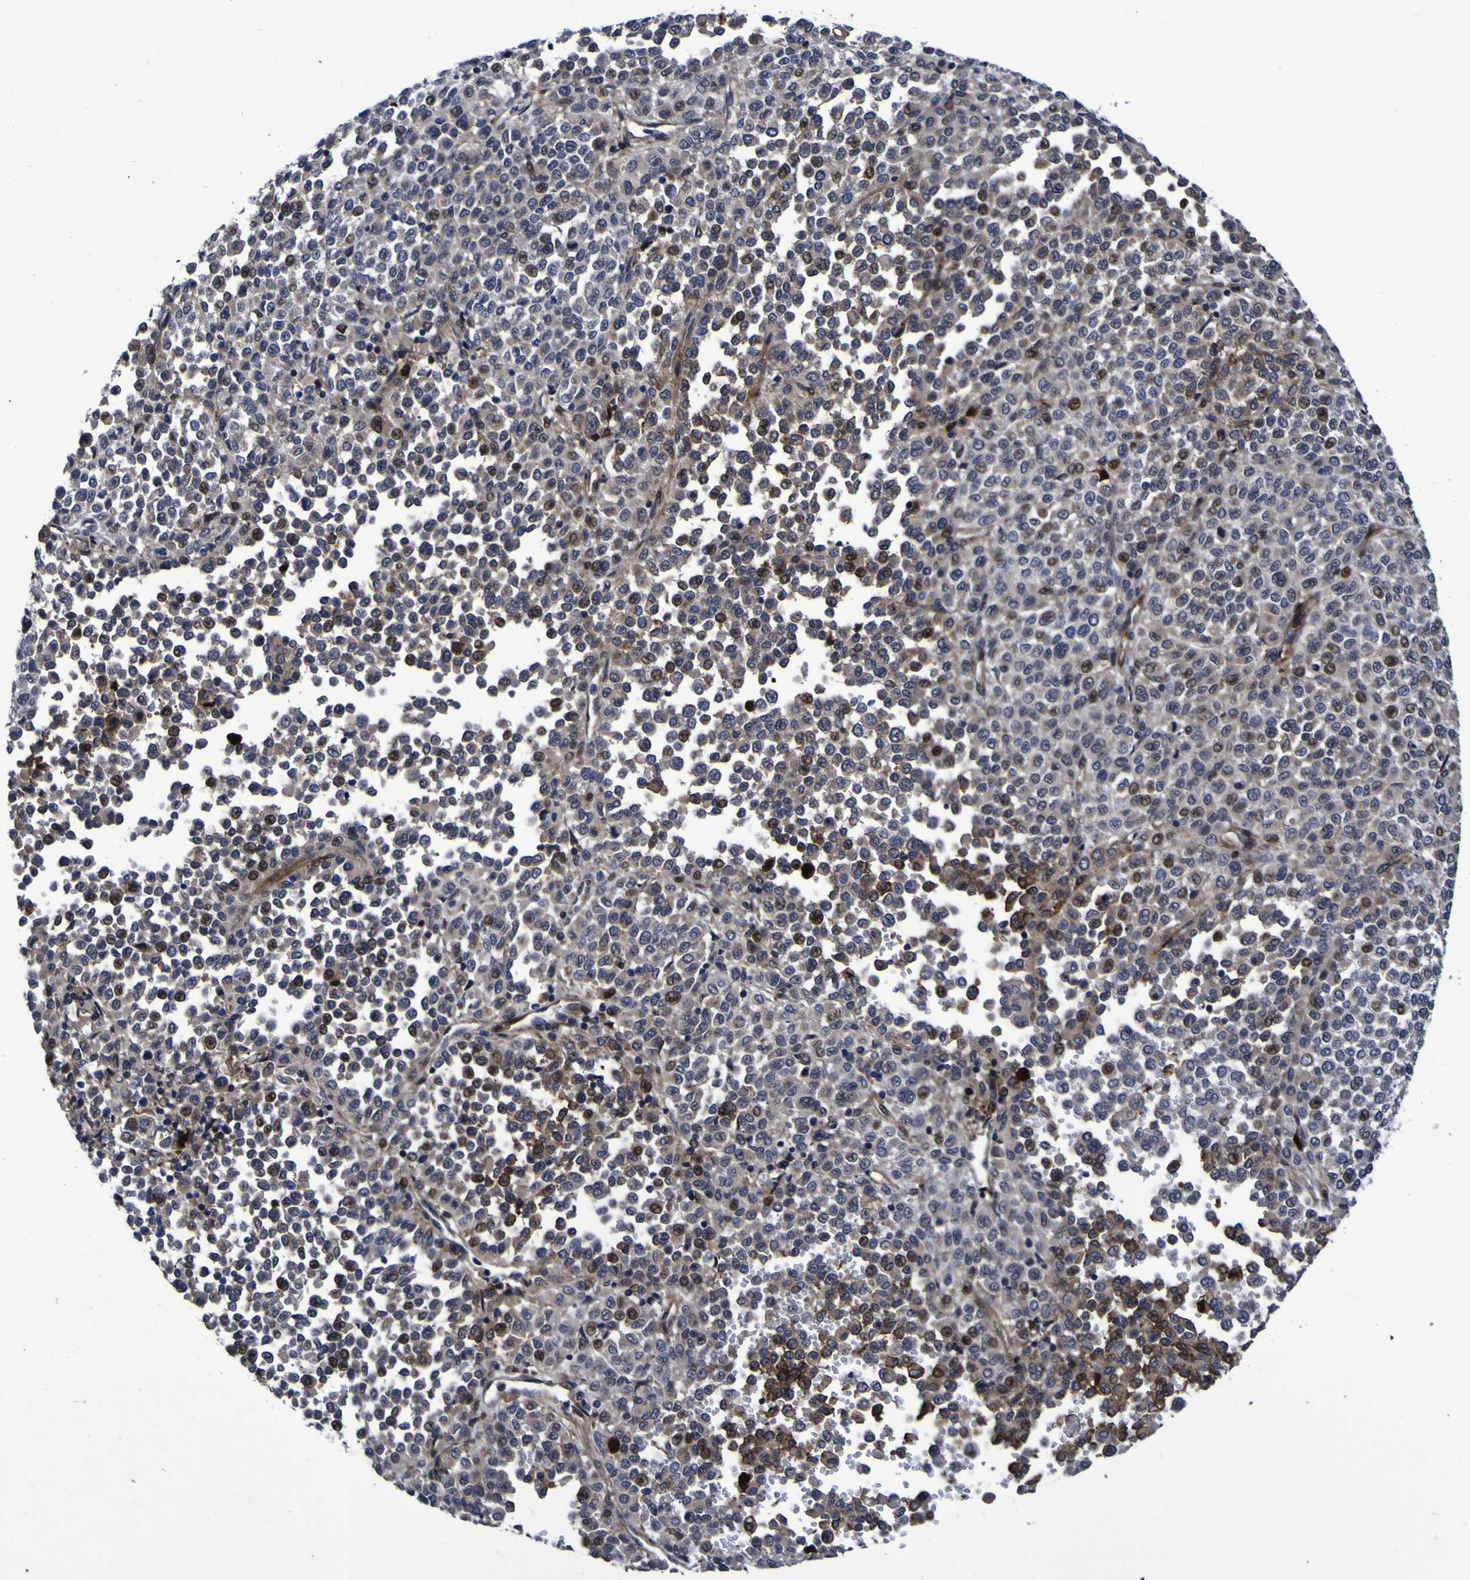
{"staining": {"intensity": "strong", "quantity": "<25%", "location": "cytoplasmic/membranous,nuclear"}, "tissue": "melanoma", "cell_type": "Tumor cells", "image_type": "cancer", "snomed": [{"axis": "morphology", "description": "Malignant melanoma, Metastatic site"}, {"axis": "topography", "description": "Pancreas"}], "caption": "Malignant melanoma (metastatic site) tissue exhibits strong cytoplasmic/membranous and nuclear expression in about <25% of tumor cells The staining was performed using DAB, with brown indicating positive protein expression. Nuclei are stained blue with hematoxylin.", "gene": "MGLL", "patient": {"sex": "female", "age": 30}}